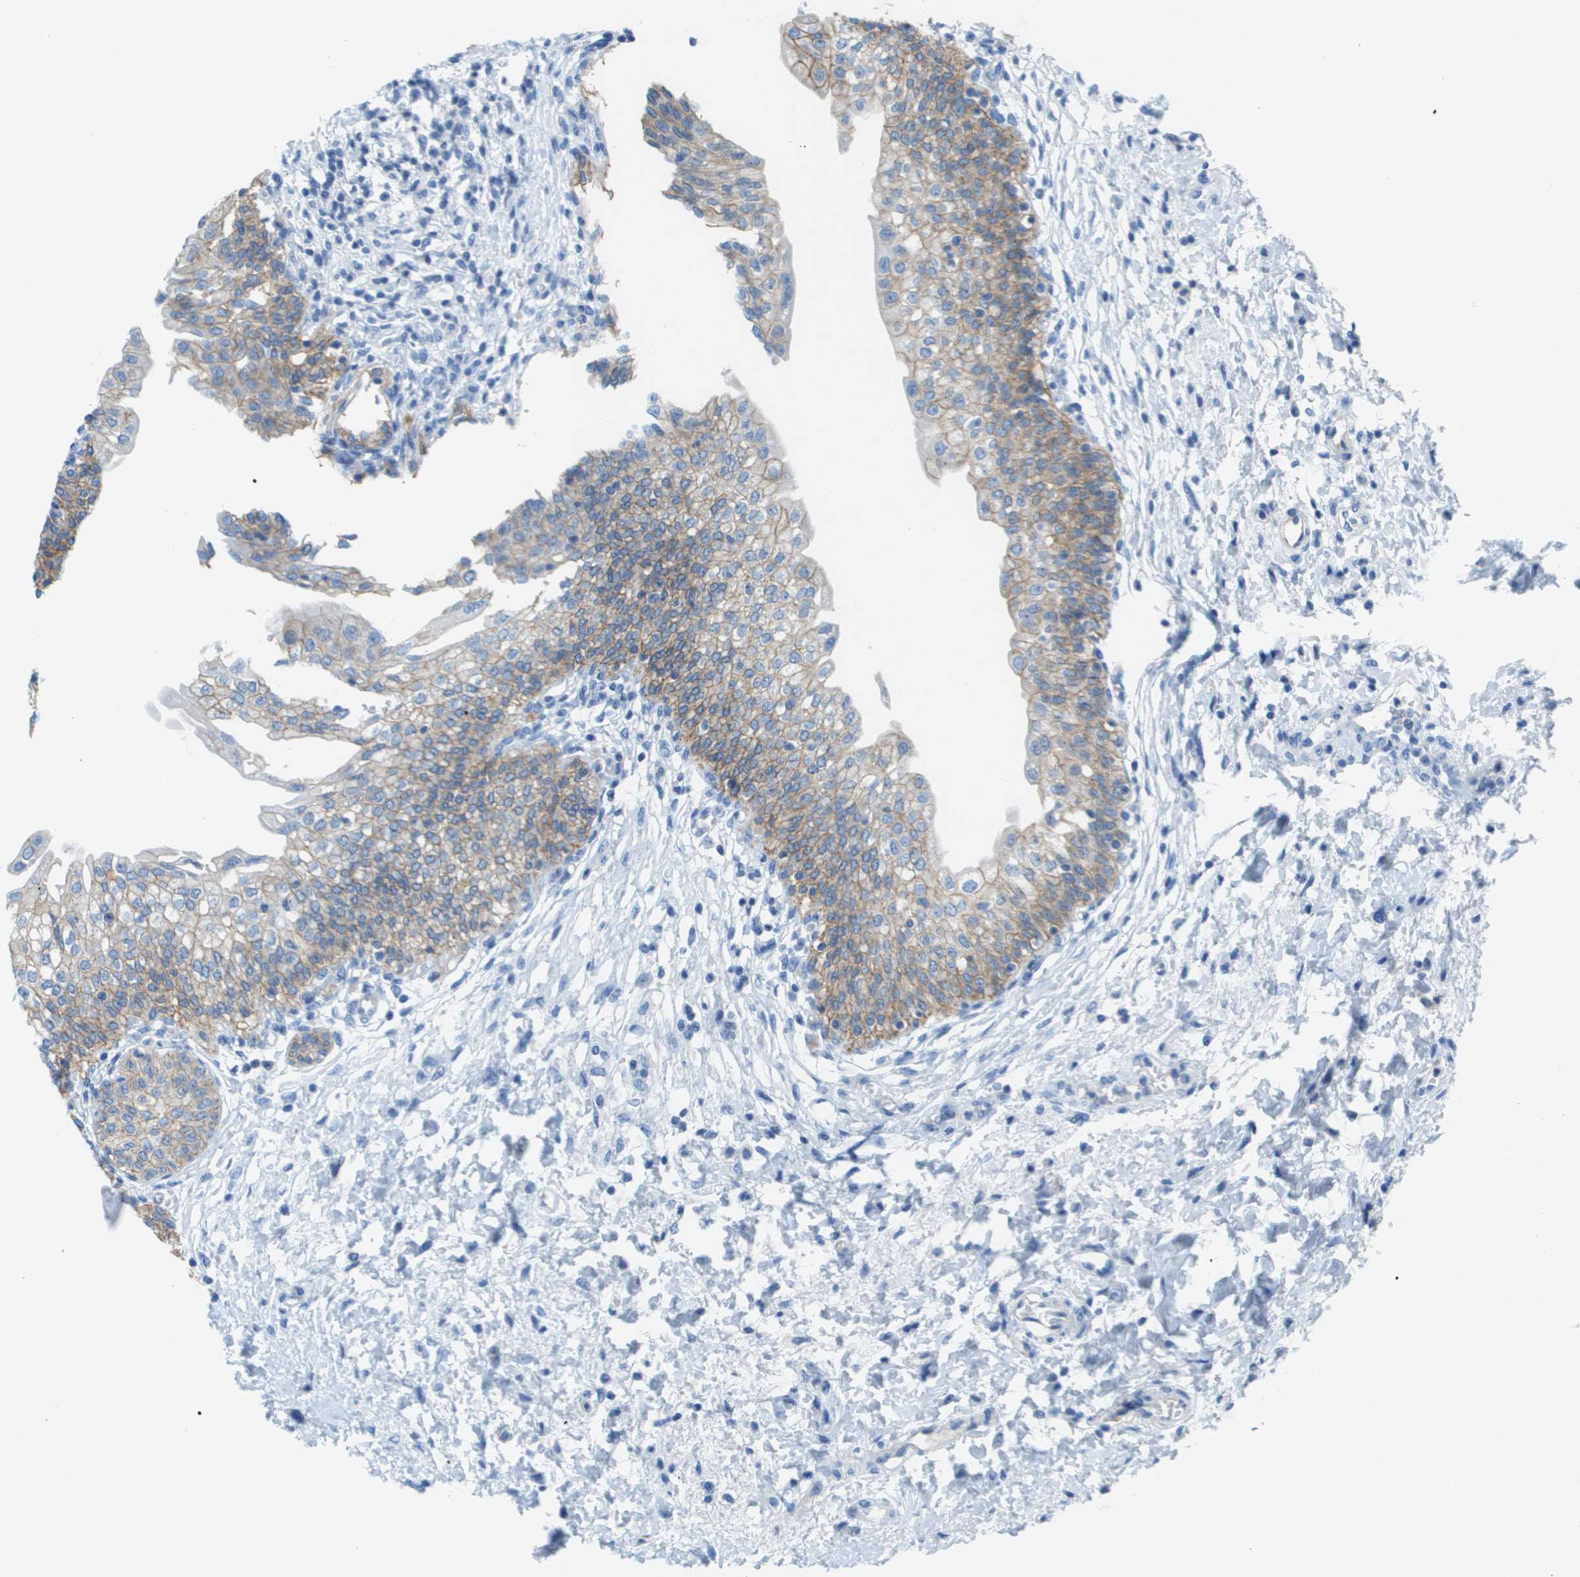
{"staining": {"intensity": "weak", "quantity": "25%-75%", "location": "cytoplasmic/membranous"}, "tissue": "urinary bladder", "cell_type": "Urothelial cells", "image_type": "normal", "snomed": [{"axis": "morphology", "description": "Normal tissue, NOS"}, {"axis": "topography", "description": "Urinary bladder"}], "caption": "Urothelial cells reveal low levels of weak cytoplasmic/membranous staining in about 25%-75% of cells in benign human urinary bladder. The protein of interest is stained brown, and the nuclei are stained in blue (DAB IHC with brightfield microscopy, high magnification).", "gene": "CD46", "patient": {"sex": "male", "age": 55}}